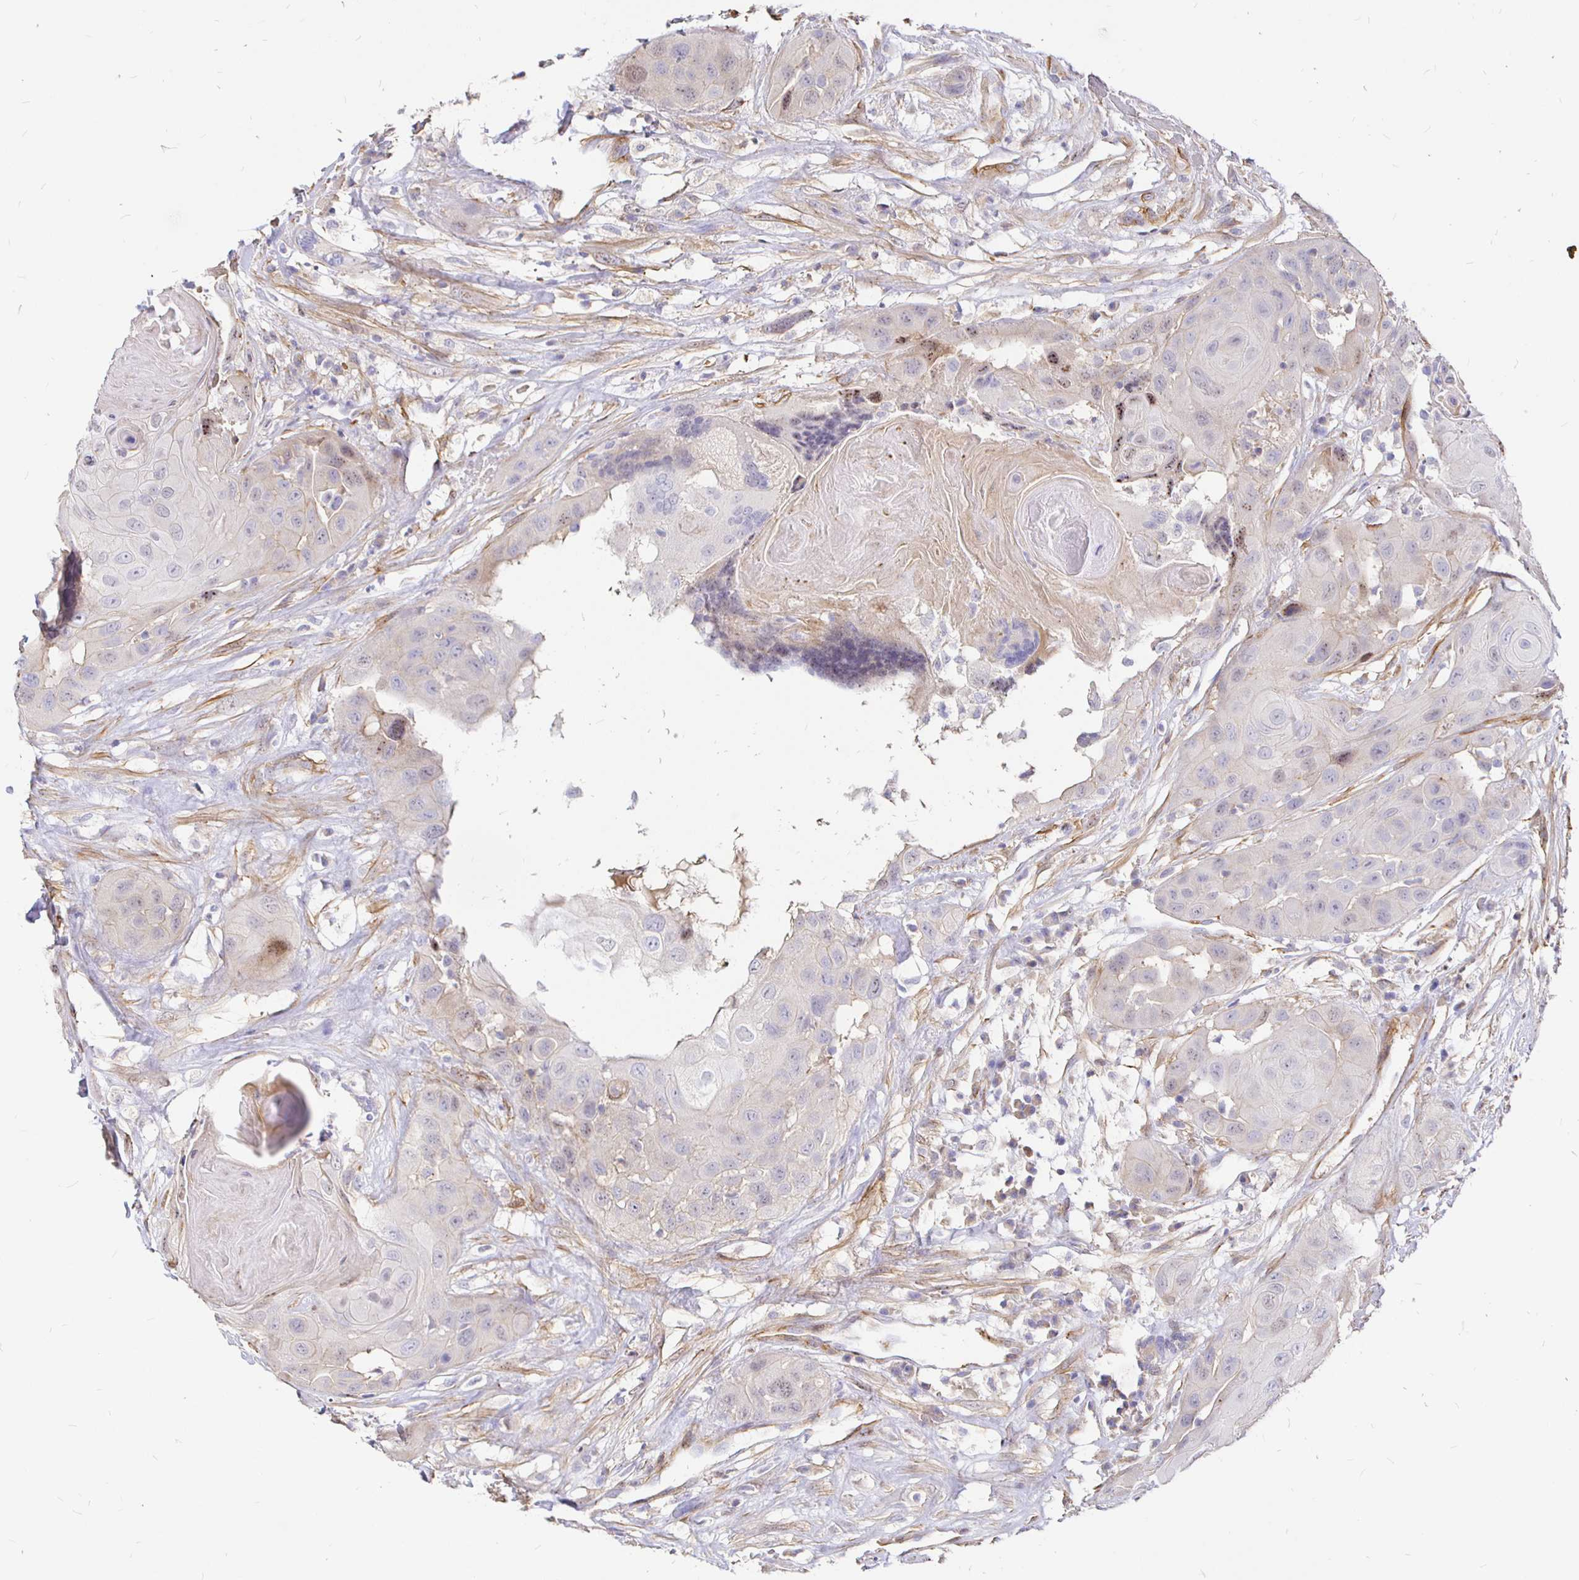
{"staining": {"intensity": "negative", "quantity": "none", "location": "none"}, "tissue": "head and neck cancer", "cell_type": "Tumor cells", "image_type": "cancer", "snomed": [{"axis": "morphology", "description": "Squamous cell carcinoma, NOS"}, {"axis": "topography", "description": "Head-Neck"}], "caption": "An immunohistochemistry (IHC) micrograph of head and neck cancer is shown. There is no staining in tumor cells of head and neck cancer. (DAB (3,3'-diaminobenzidine) IHC visualized using brightfield microscopy, high magnification).", "gene": "PALM2AKAP2", "patient": {"sex": "male", "age": 83}}